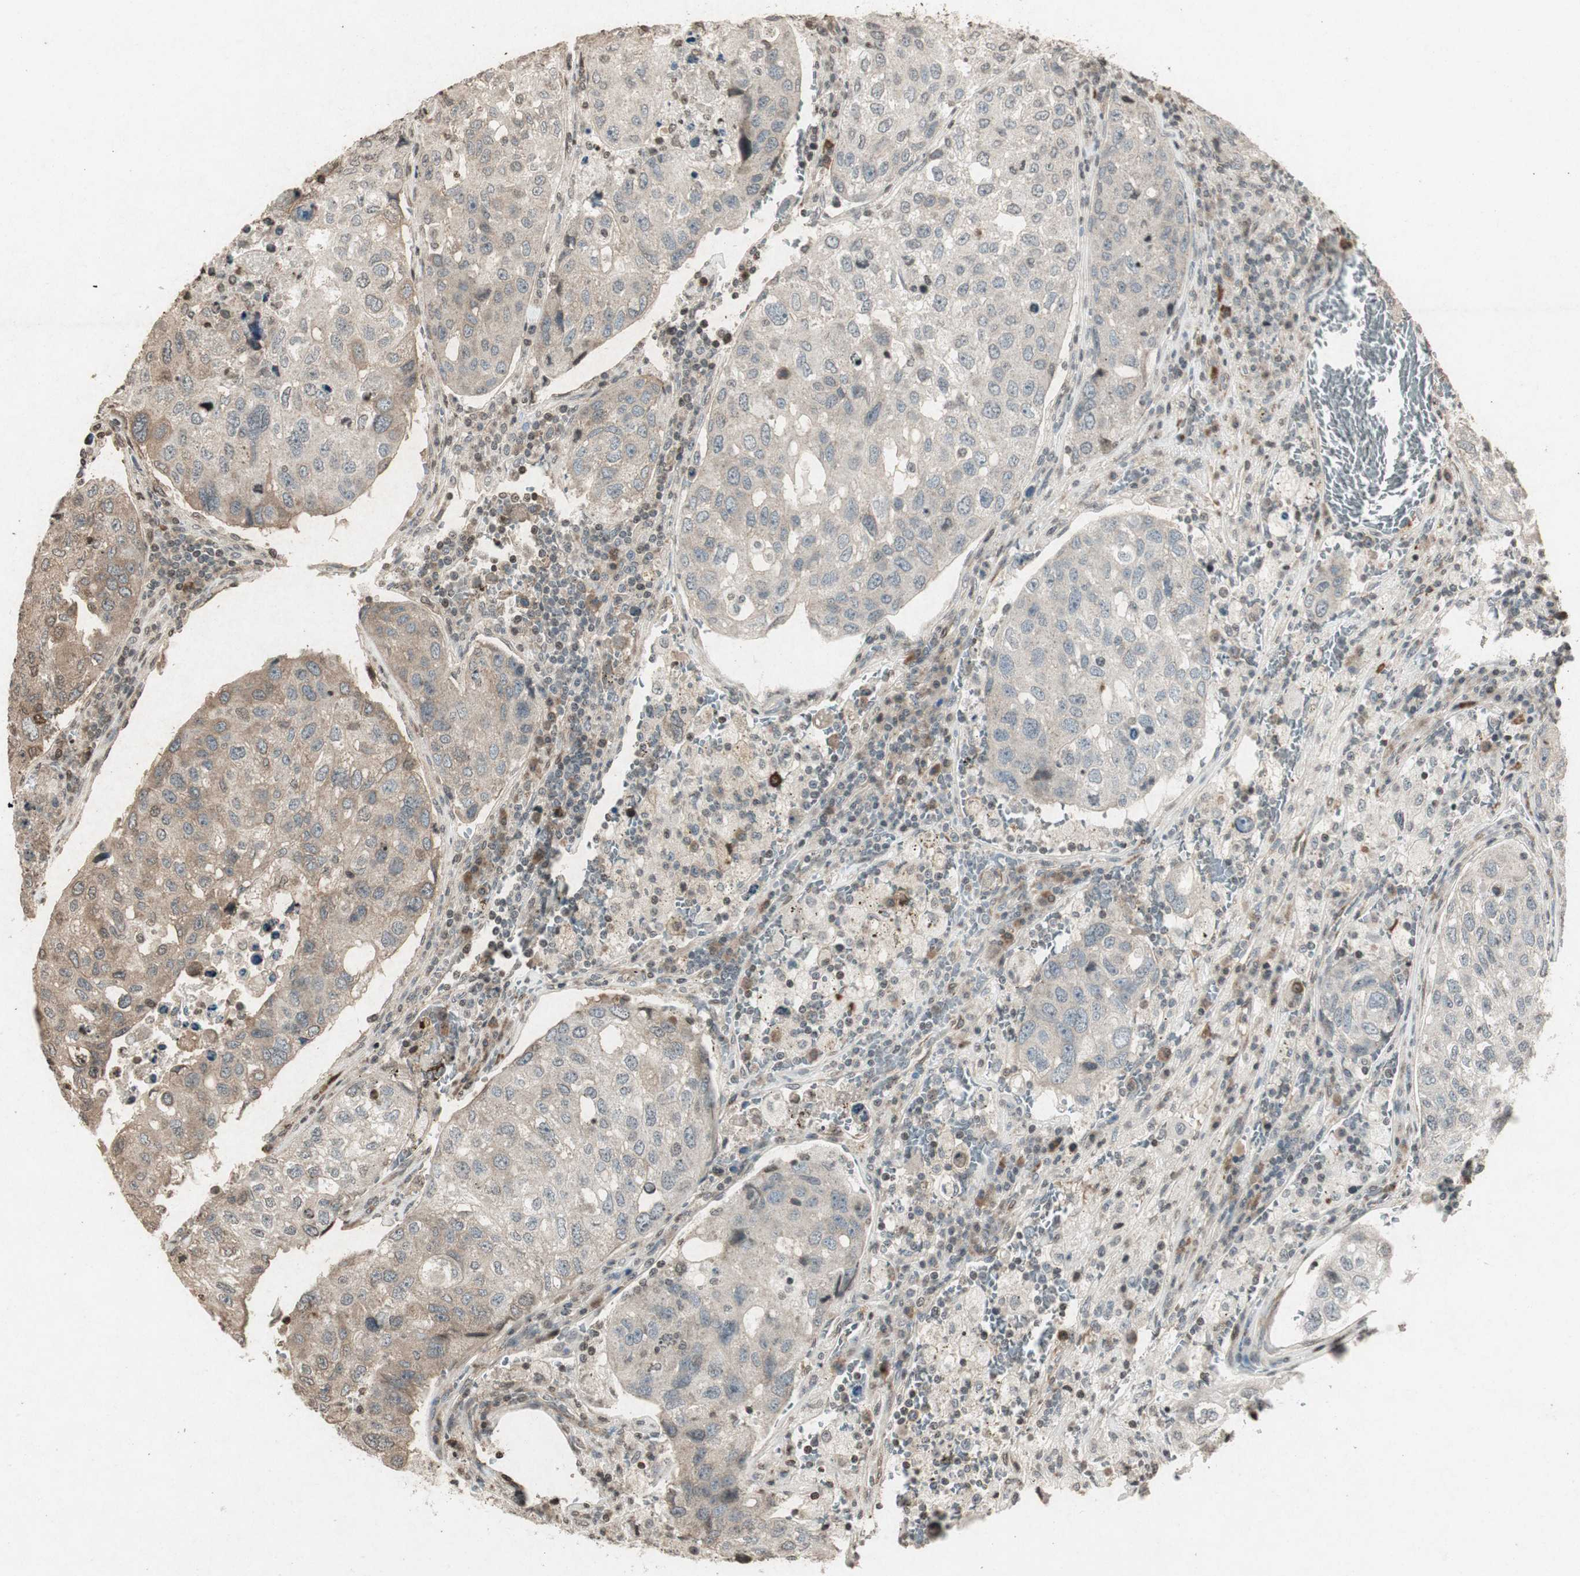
{"staining": {"intensity": "weak", "quantity": ">75%", "location": "cytoplasmic/membranous,nuclear"}, "tissue": "urothelial cancer", "cell_type": "Tumor cells", "image_type": "cancer", "snomed": [{"axis": "morphology", "description": "Urothelial carcinoma, High grade"}, {"axis": "topography", "description": "Lymph node"}, {"axis": "topography", "description": "Urinary bladder"}], "caption": "Urothelial cancer was stained to show a protein in brown. There is low levels of weak cytoplasmic/membranous and nuclear positivity in about >75% of tumor cells.", "gene": "PRKG1", "patient": {"sex": "male", "age": 51}}